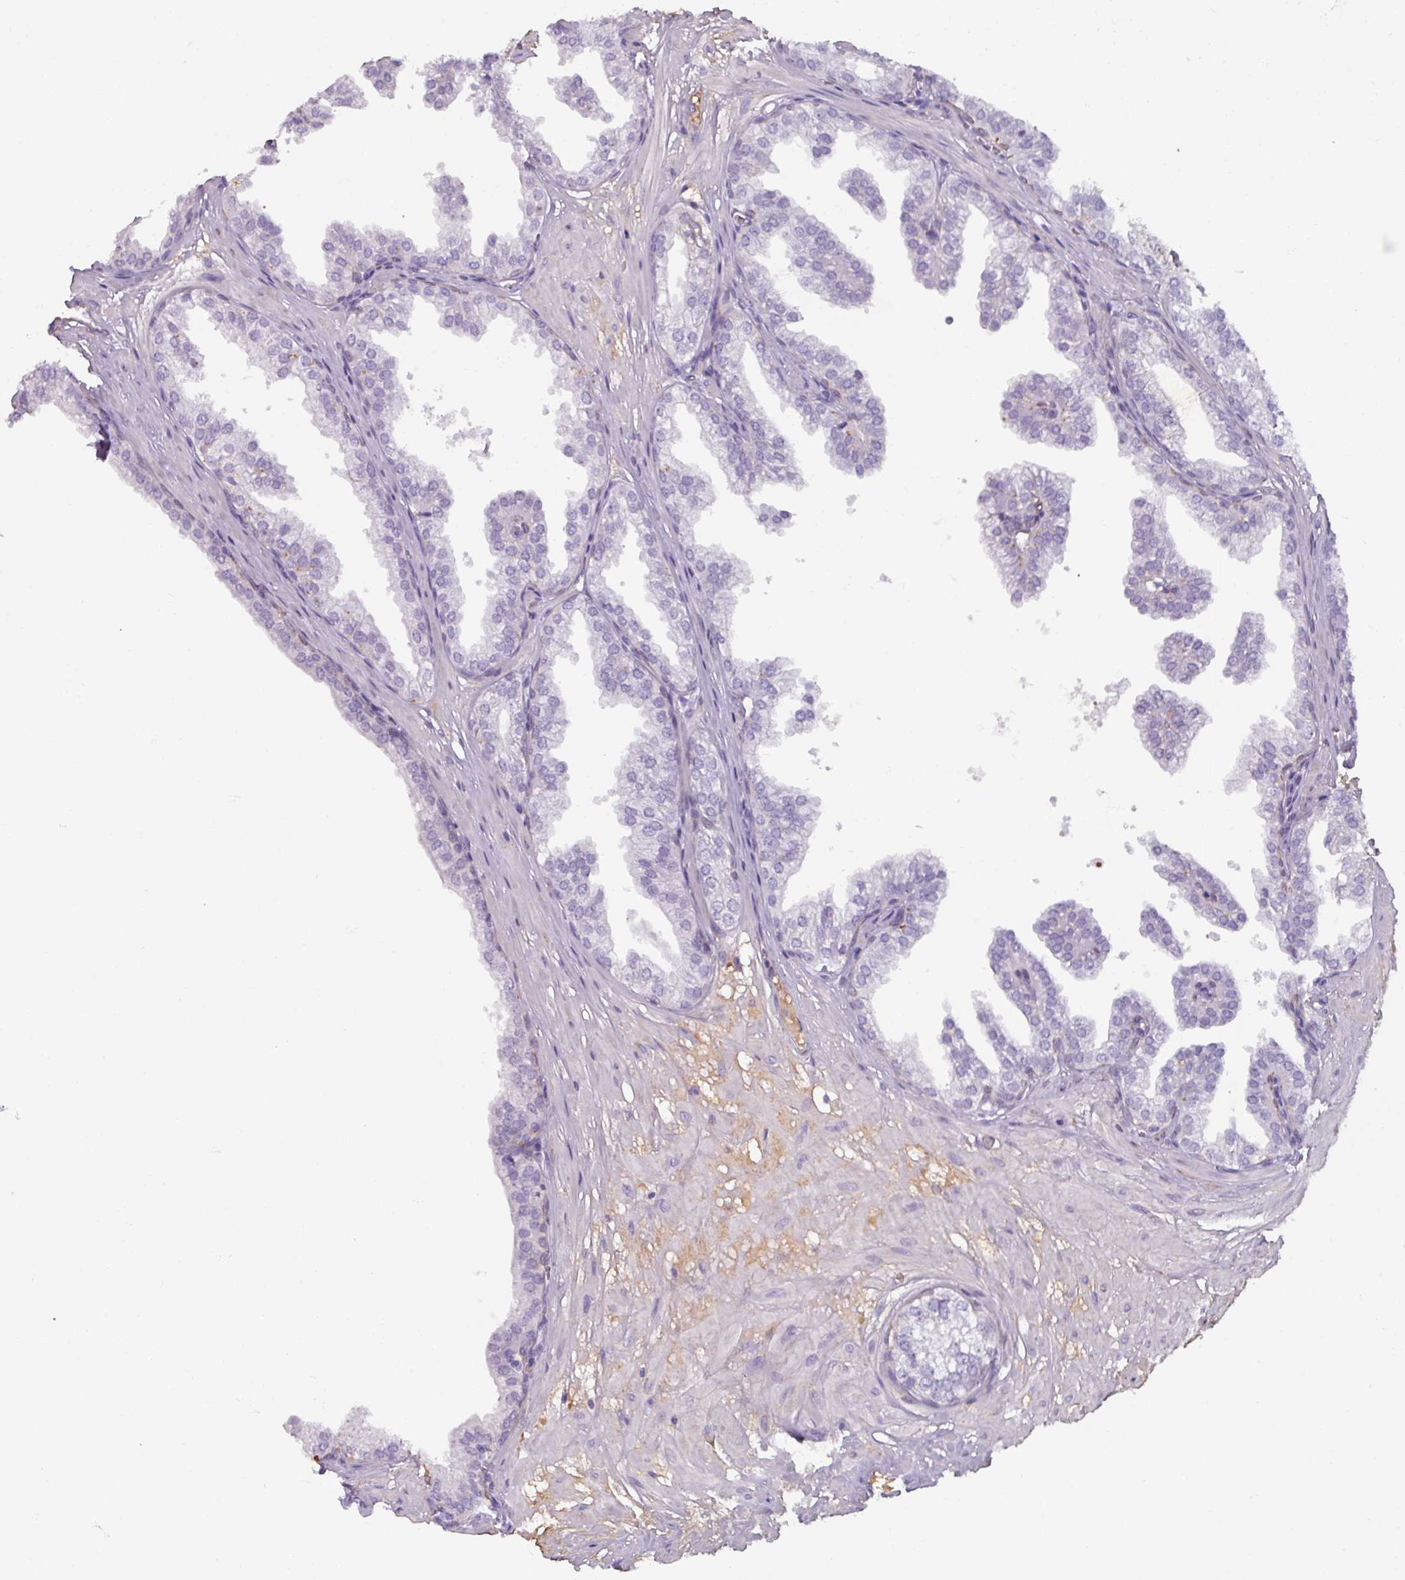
{"staining": {"intensity": "negative", "quantity": "none", "location": "none"}, "tissue": "prostate", "cell_type": "Glandular cells", "image_type": "normal", "snomed": [{"axis": "morphology", "description": "Normal tissue, NOS"}, {"axis": "topography", "description": "Prostate"}, {"axis": "topography", "description": "Peripheral nerve tissue"}], "caption": "Glandular cells are negative for protein expression in unremarkable human prostate. Nuclei are stained in blue.", "gene": "SPESP1", "patient": {"sex": "male", "age": 55}}